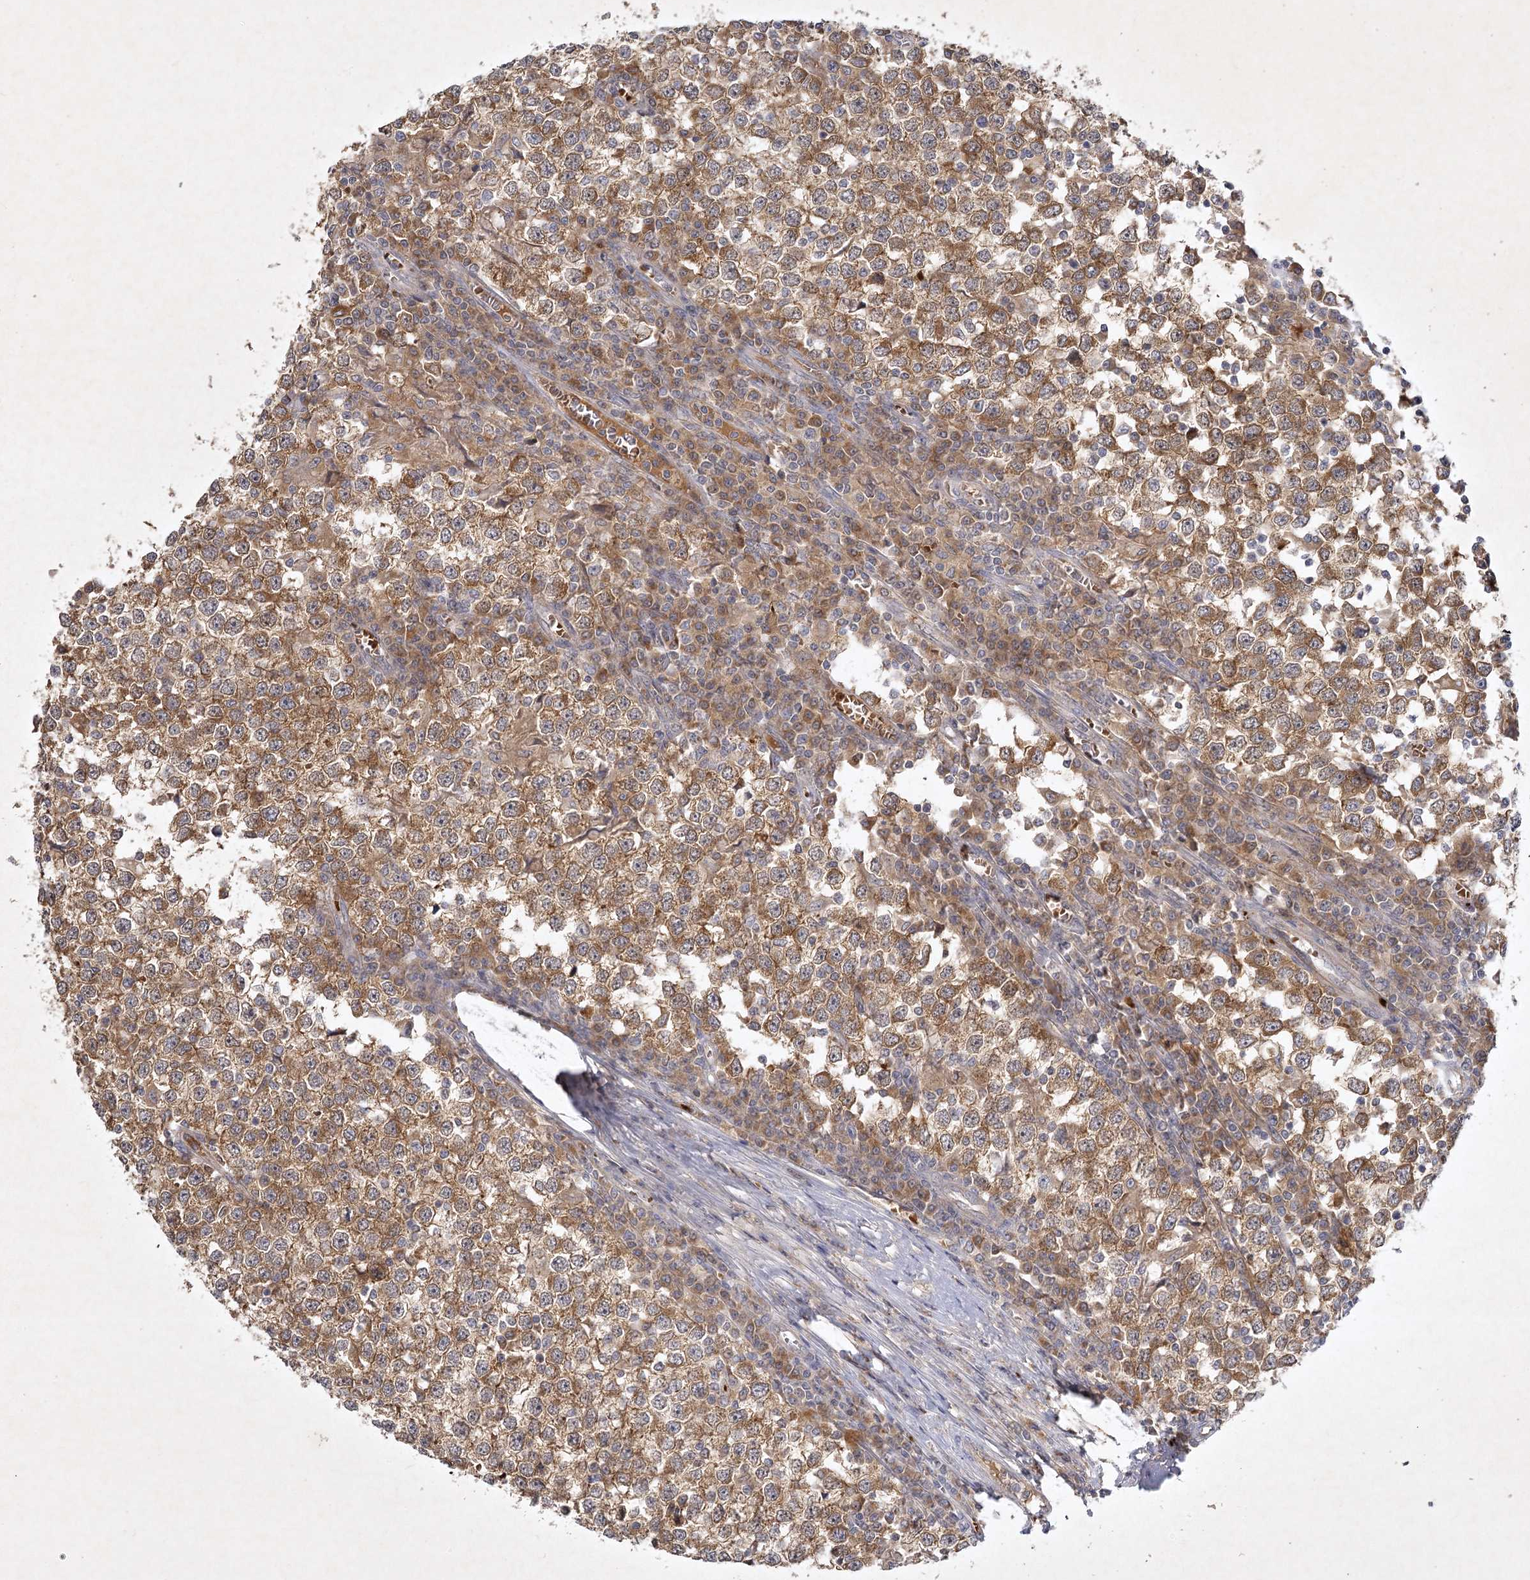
{"staining": {"intensity": "moderate", "quantity": ">75%", "location": "cytoplasmic/membranous"}, "tissue": "testis cancer", "cell_type": "Tumor cells", "image_type": "cancer", "snomed": [{"axis": "morphology", "description": "Seminoma, NOS"}, {"axis": "topography", "description": "Testis"}], "caption": "Protein analysis of testis cancer (seminoma) tissue displays moderate cytoplasmic/membranous expression in approximately >75% of tumor cells. The staining was performed using DAB (3,3'-diaminobenzidine), with brown indicating positive protein expression. Nuclei are stained blue with hematoxylin.", "gene": "PYROXD2", "patient": {"sex": "male", "age": 65}}